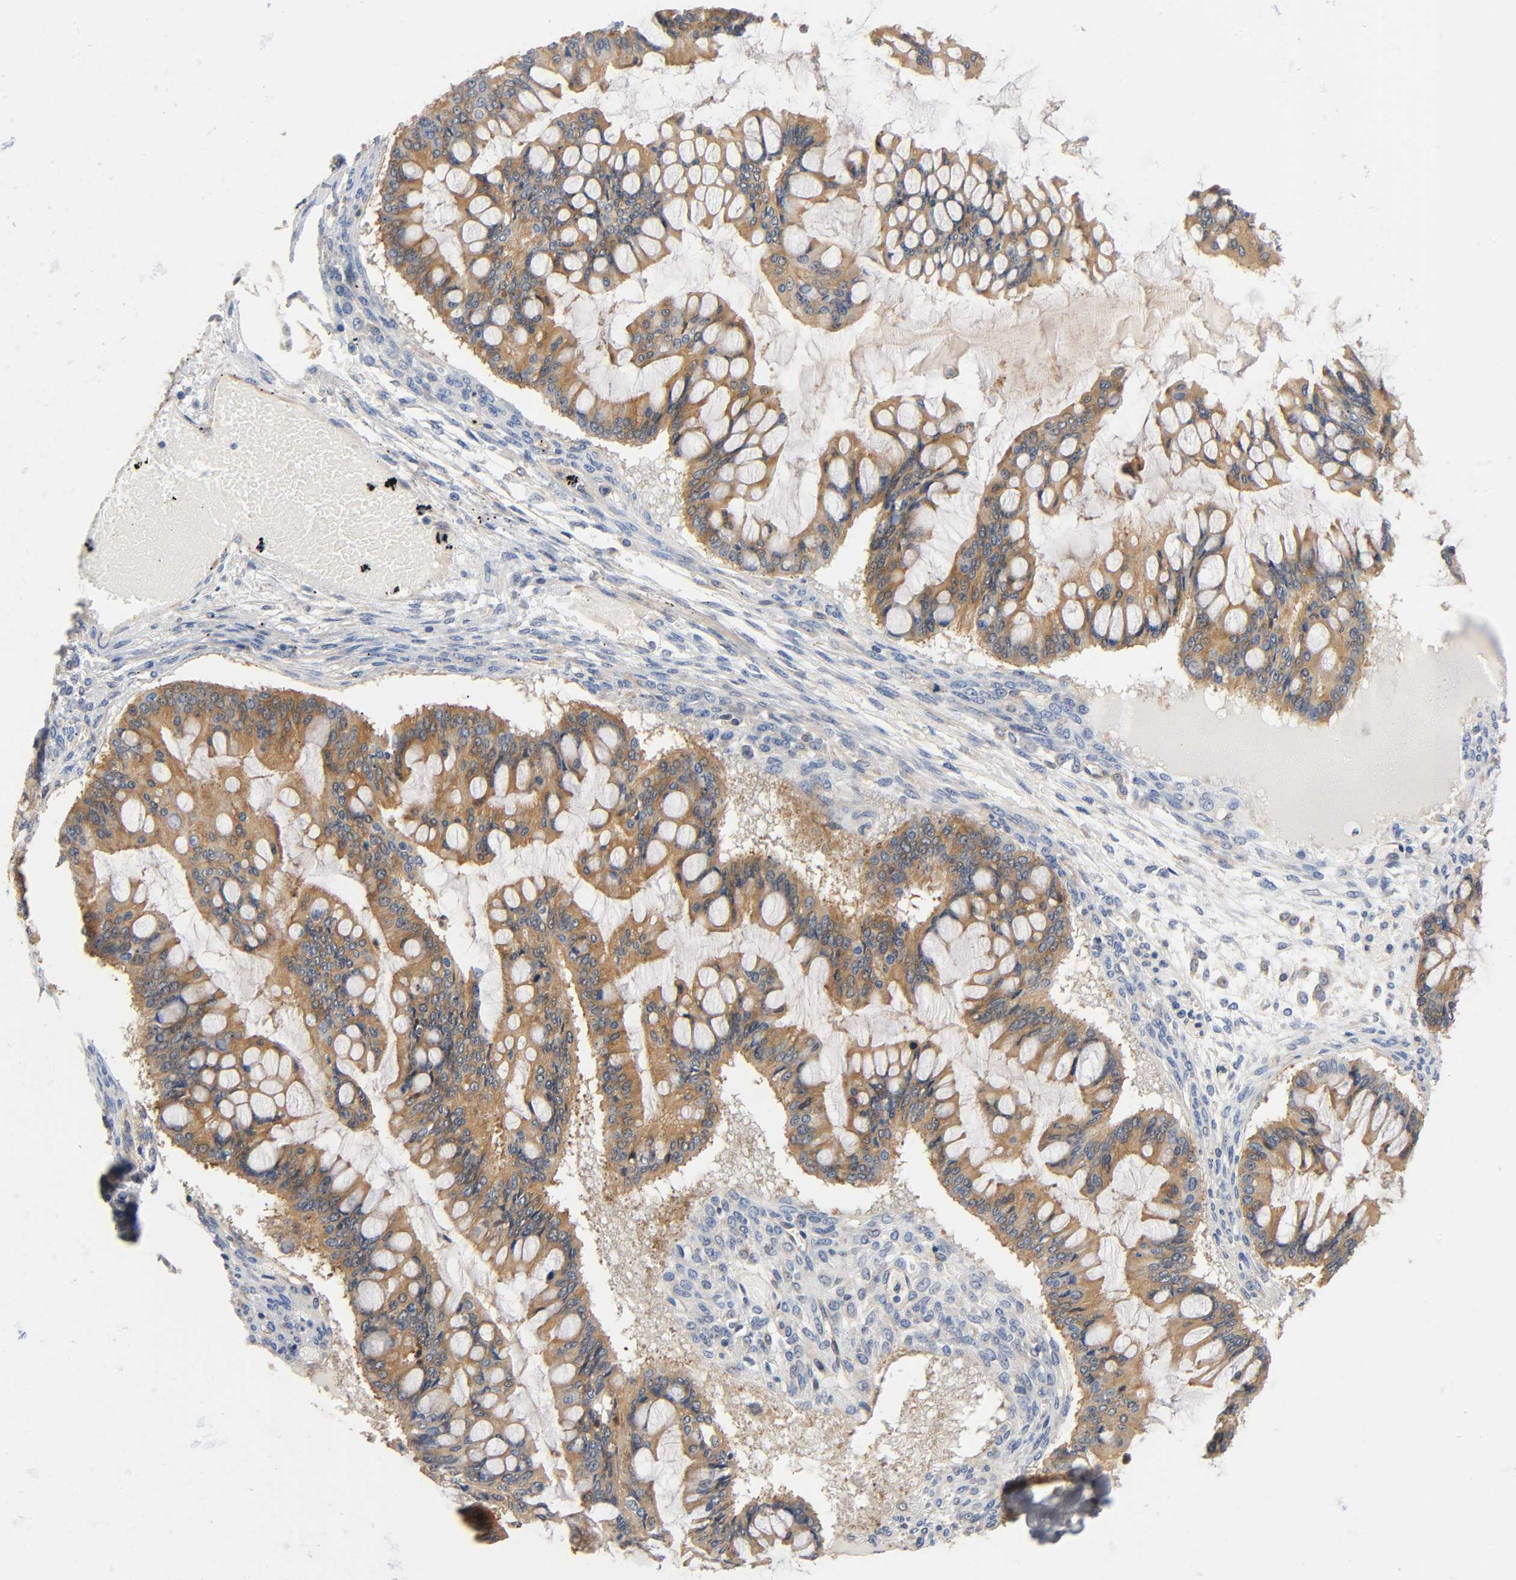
{"staining": {"intensity": "moderate", "quantity": ">75%", "location": "cytoplasmic/membranous"}, "tissue": "ovarian cancer", "cell_type": "Tumor cells", "image_type": "cancer", "snomed": [{"axis": "morphology", "description": "Cystadenocarcinoma, mucinous, NOS"}, {"axis": "topography", "description": "Ovary"}], "caption": "This image reveals IHC staining of human mucinous cystadenocarcinoma (ovarian), with medium moderate cytoplasmic/membranous staining in about >75% of tumor cells.", "gene": "PRKAB1", "patient": {"sex": "female", "age": 73}}